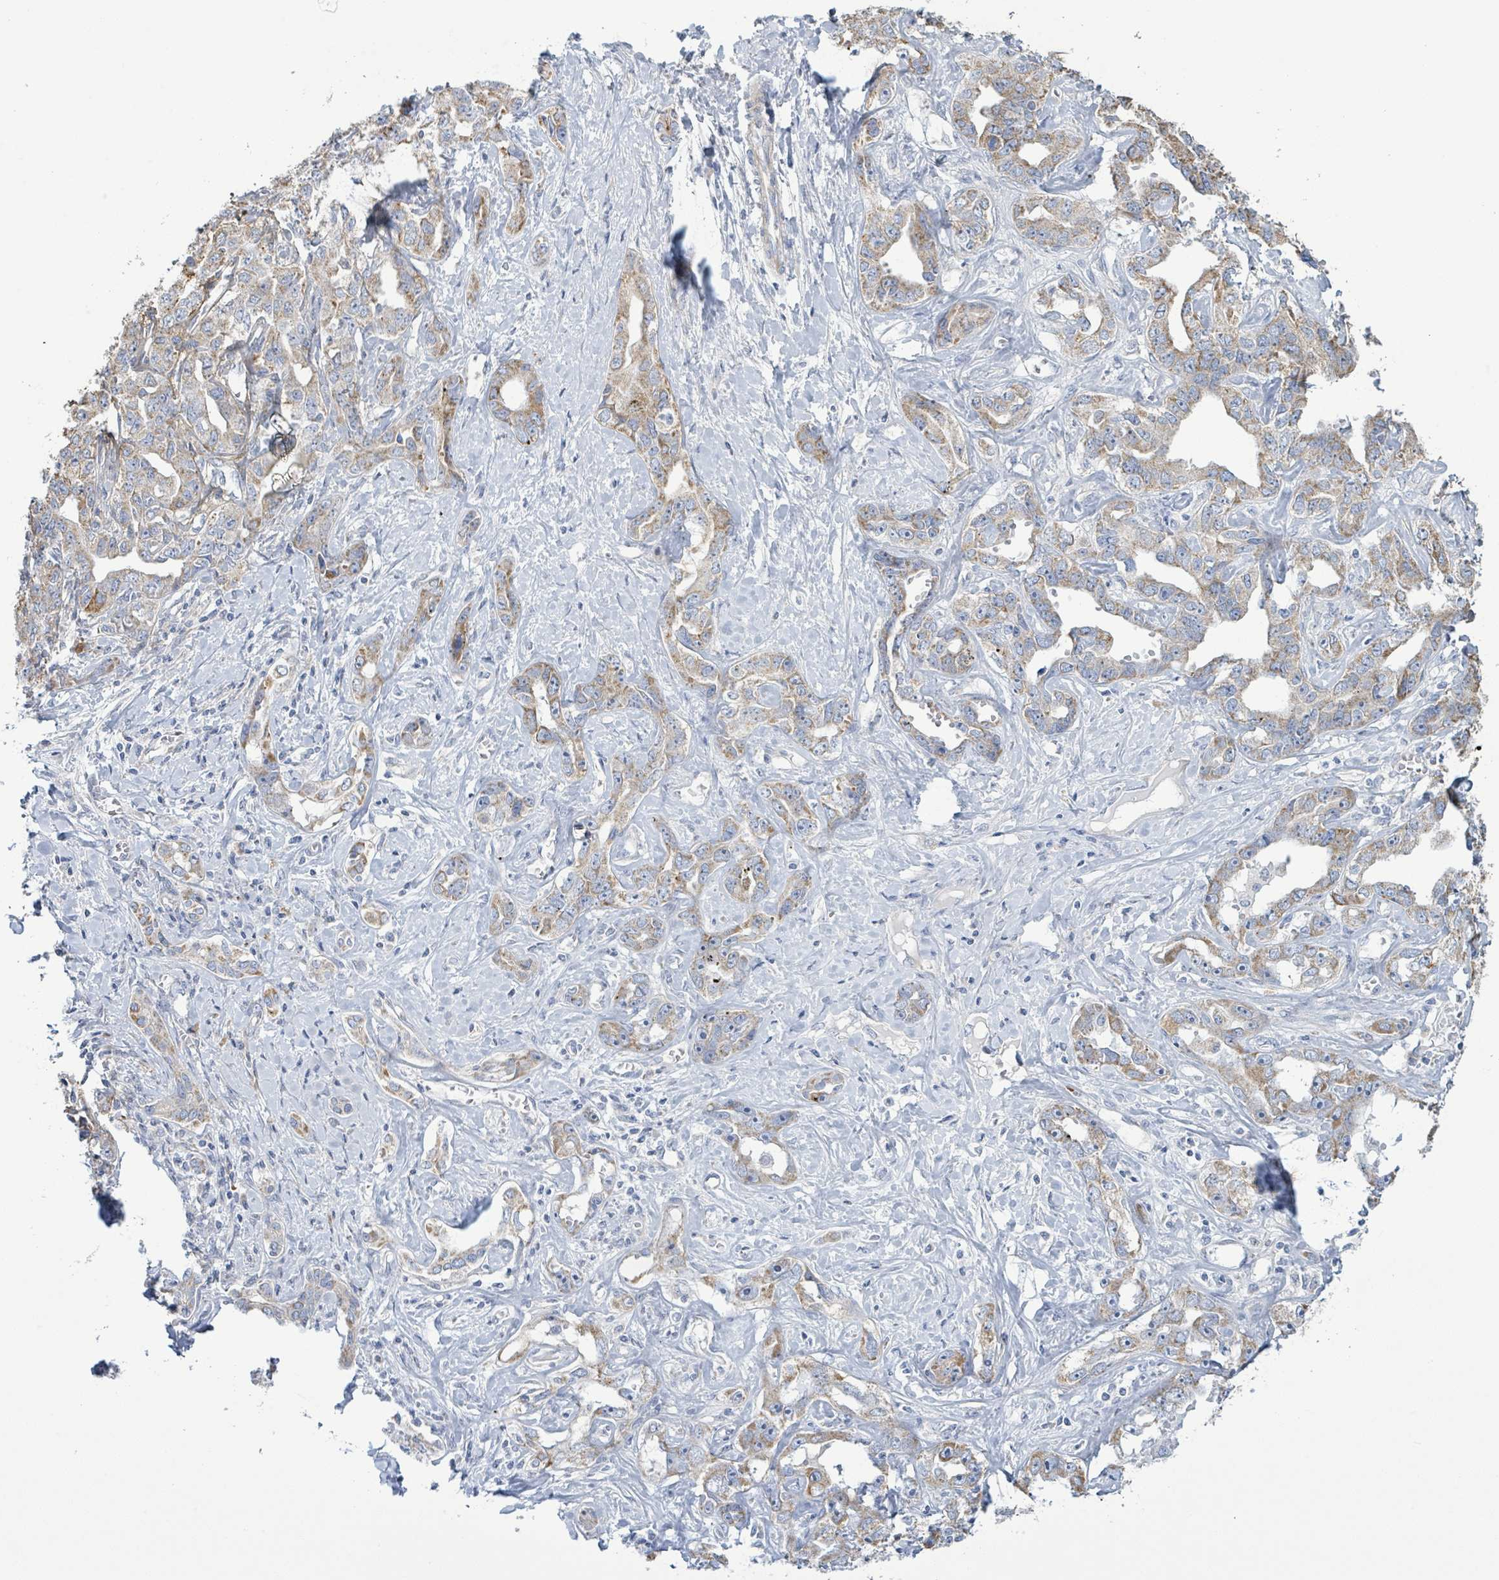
{"staining": {"intensity": "moderate", "quantity": "25%-75%", "location": "cytoplasmic/membranous"}, "tissue": "liver cancer", "cell_type": "Tumor cells", "image_type": "cancer", "snomed": [{"axis": "morphology", "description": "Cholangiocarcinoma"}, {"axis": "topography", "description": "Liver"}], "caption": "Immunohistochemical staining of human cholangiocarcinoma (liver) shows medium levels of moderate cytoplasmic/membranous protein positivity in about 25%-75% of tumor cells.", "gene": "ALG12", "patient": {"sex": "male", "age": 59}}